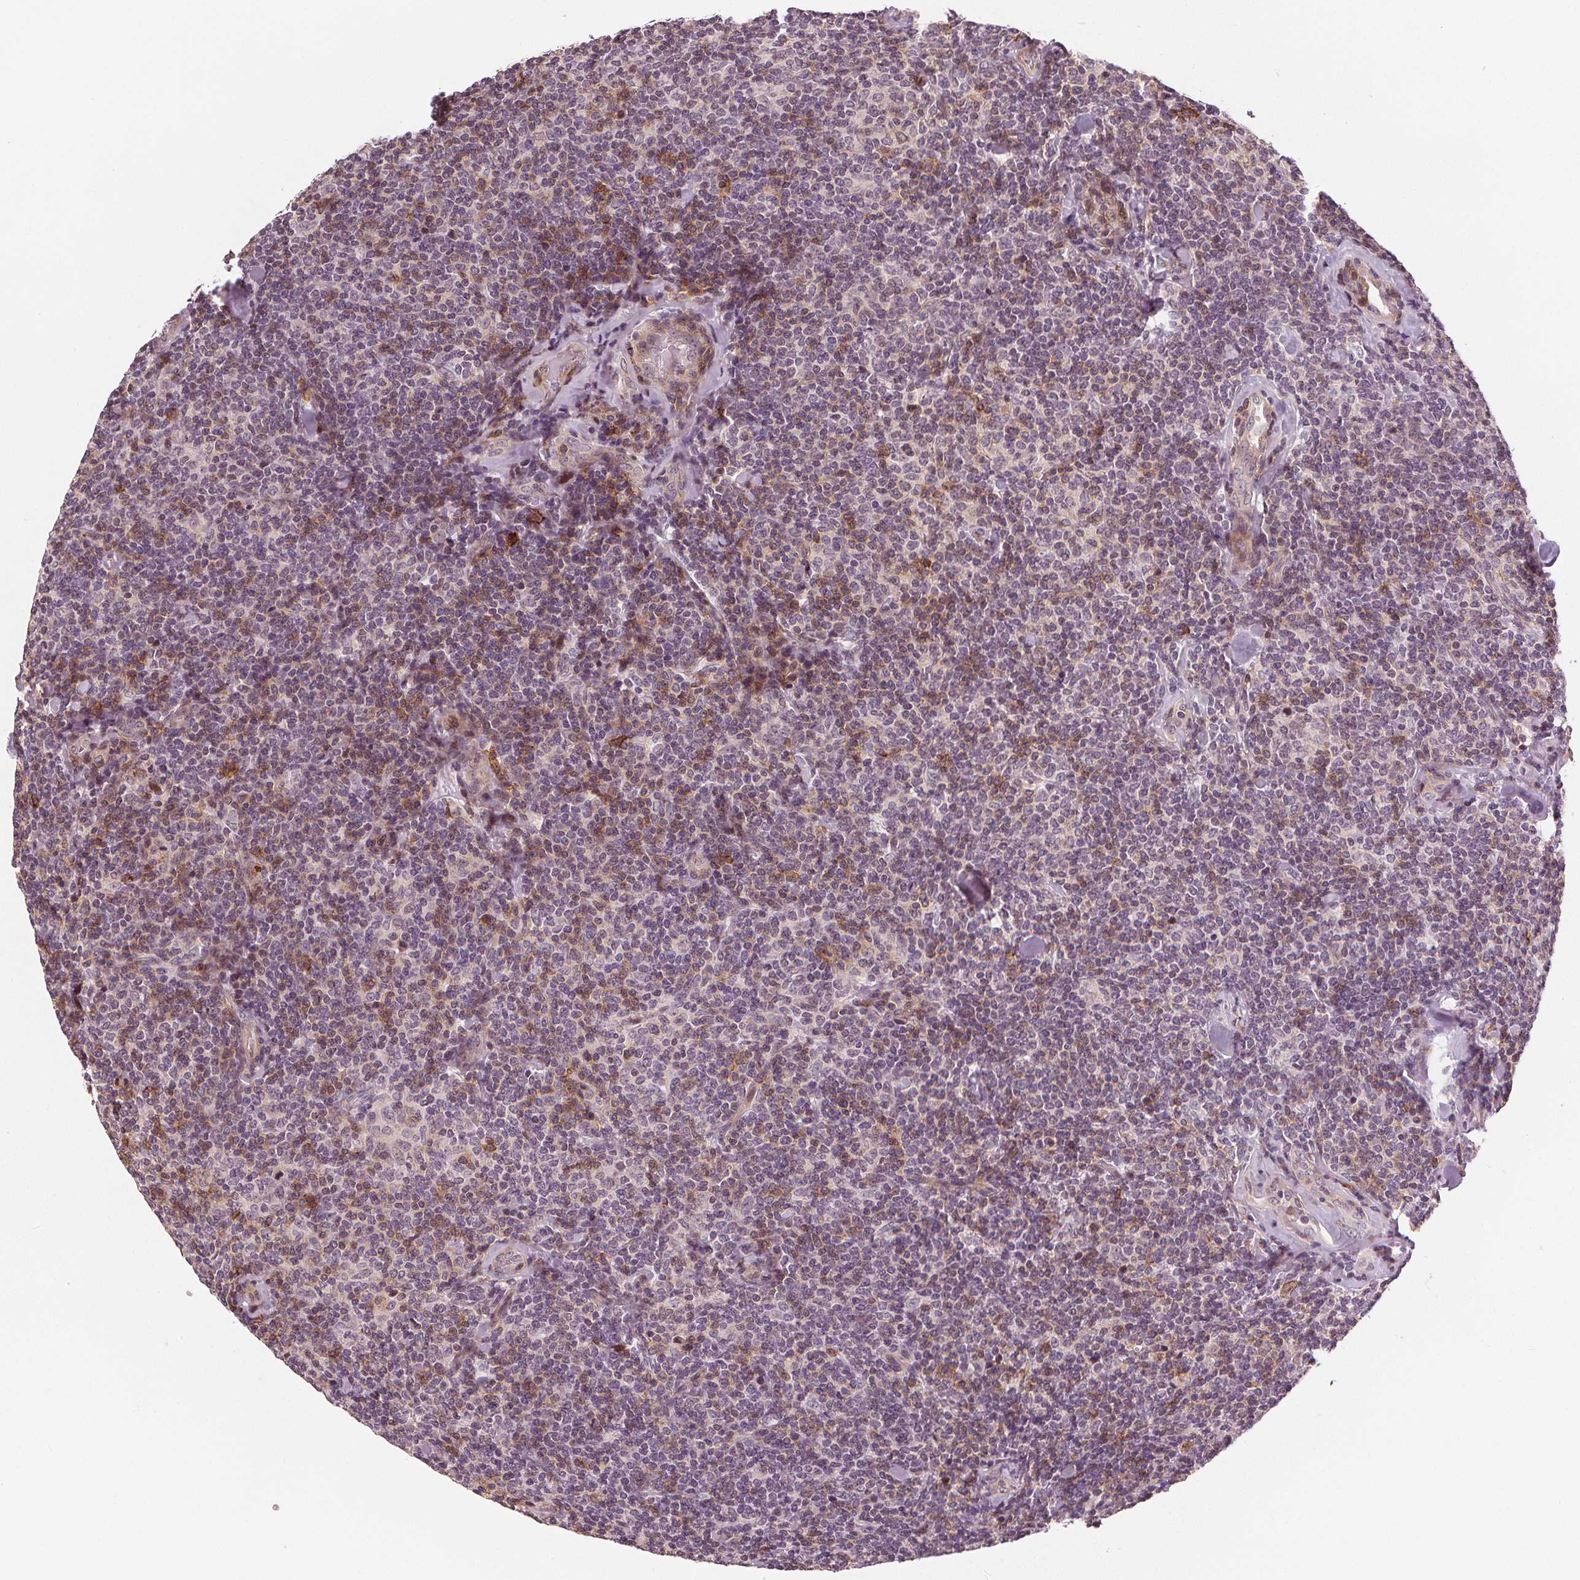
{"staining": {"intensity": "weak", "quantity": "<25%", "location": "cytoplasmic/membranous,nuclear"}, "tissue": "lymphoma", "cell_type": "Tumor cells", "image_type": "cancer", "snomed": [{"axis": "morphology", "description": "Malignant lymphoma, non-Hodgkin's type, Low grade"}, {"axis": "topography", "description": "Lymph node"}], "caption": "There is no significant expression in tumor cells of low-grade malignant lymphoma, non-Hodgkin's type.", "gene": "SLC34A1", "patient": {"sex": "female", "age": 56}}